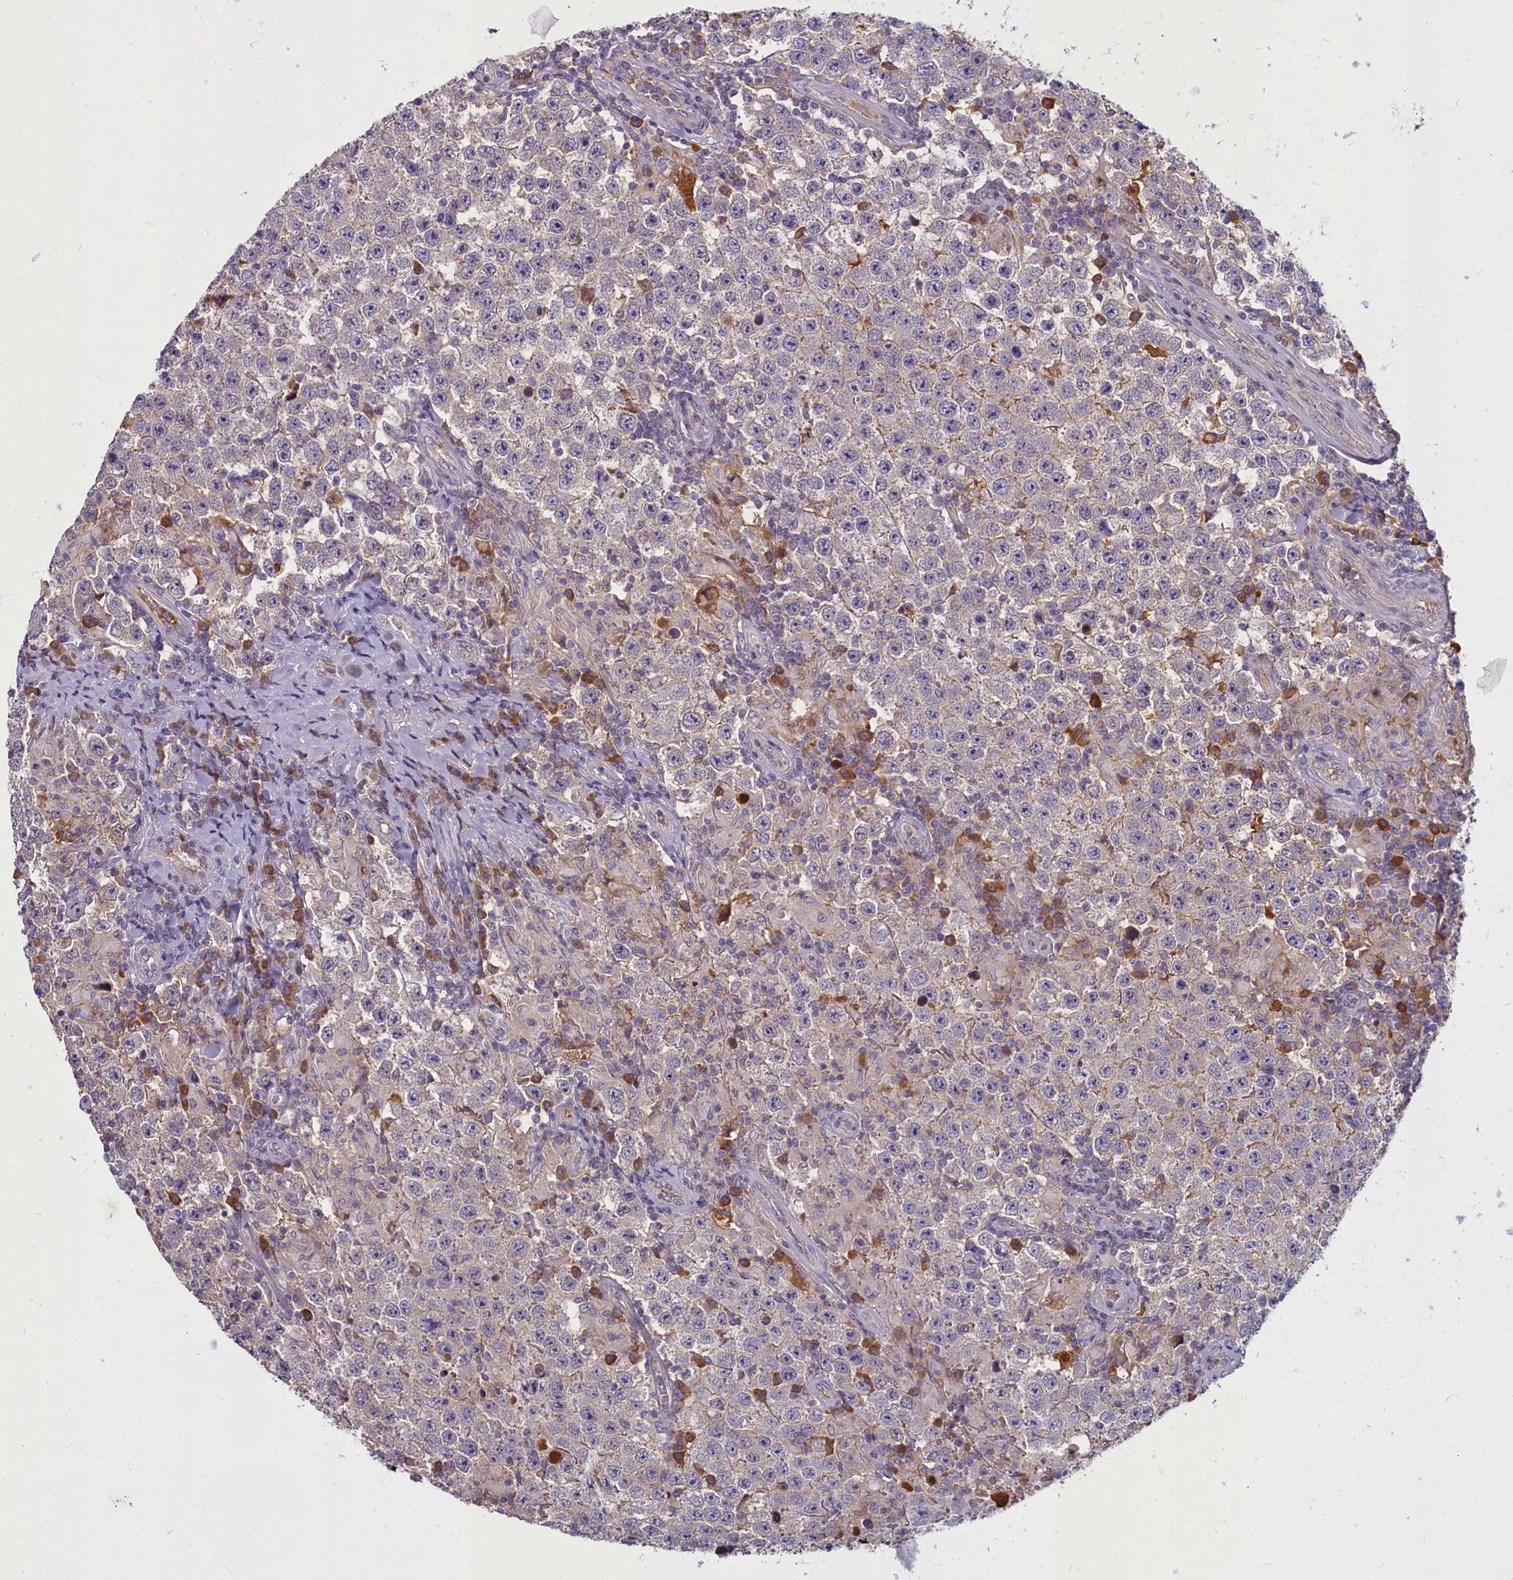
{"staining": {"intensity": "negative", "quantity": "none", "location": "none"}, "tissue": "testis cancer", "cell_type": "Tumor cells", "image_type": "cancer", "snomed": [{"axis": "morphology", "description": "Normal tissue, NOS"}, {"axis": "morphology", "description": "Urothelial carcinoma, High grade"}, {"axis": "morphology", "description": "Seminoma, NOS"}, {"axis": "morphology", "description": "Carcinoma, Embryonal, NOS"}, {"axis": "topography", "description": "Urinary bladder"}, {"axis": "topography", "description": "Testis"}], "caption": "Immunohistochemistry photomicrograph of testis cancer (embryonal carcinoma) stained for a protein (brown), which shows no expression in tumor cells.", "gene": "SV2C", "patient": {"sex": "male", "age": 41}}